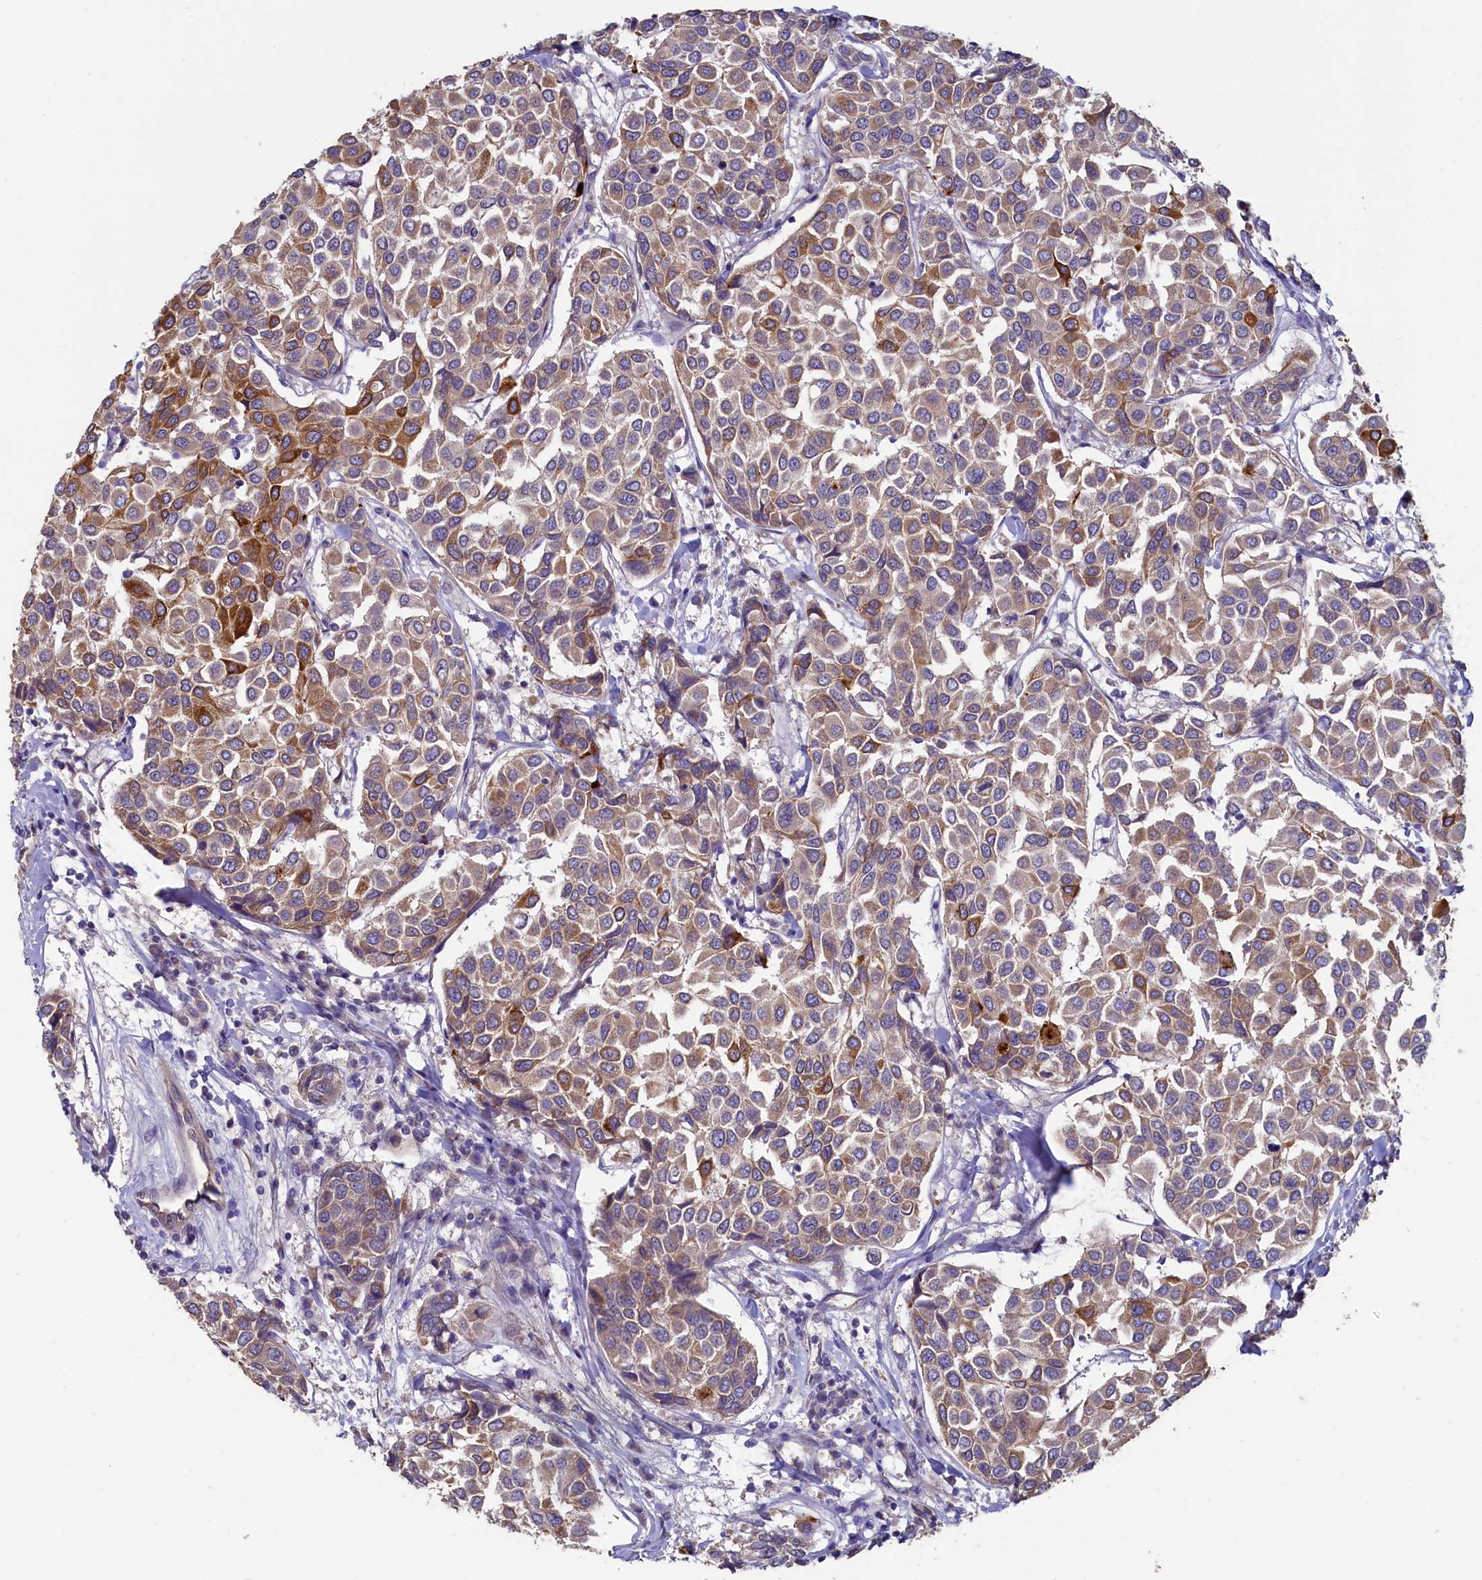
{"staining": {"intensity": "moderate", "quantity": ">75%", "location": "cytoplasmic/membranous"}, "tissue": "breast cancer", "cell_type": "Tumor cells", "image_type": "cancer", "snomed": [{"axis": "morphology", "description": "Duct carcinoma"}, {"axis": "topography", "description": "Breast"}], "caption": "Immunohistochemistry micrograph of human breast cancer stained for a protein (brown), which demonstrates medium levels of moderate cytoplasmic/membranous positivity in approximately >75% of tumor cells.", "gene": "SPATA2L", "patient": {"sex": "female", "age": 55}}